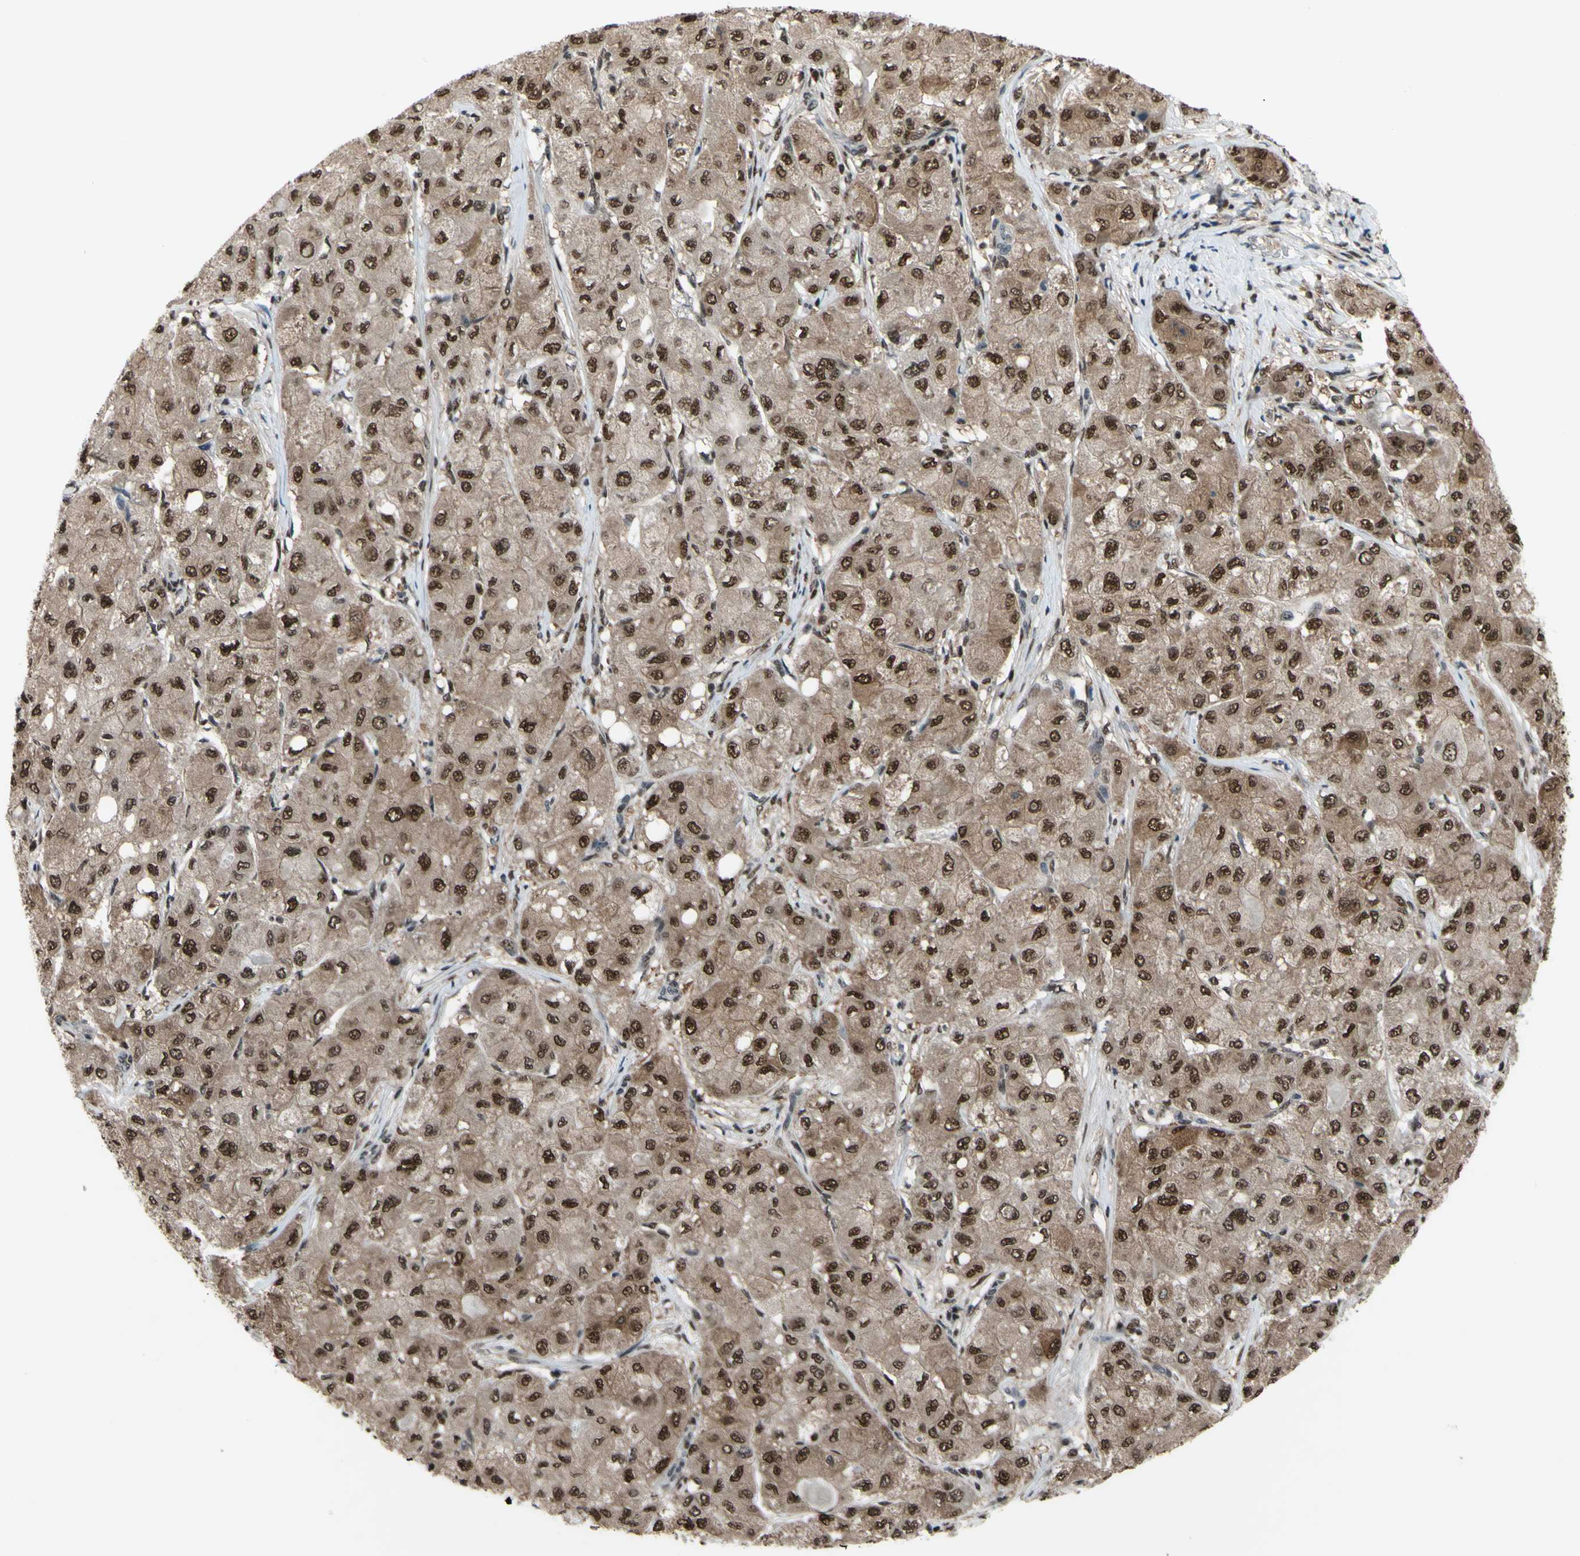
{"staining": {"intensity": "moderate", "quantity": ">75%", "location": "cytoplasmic/membranous,nuclear"}, "tissue": "liver cancer", "cell_type": "Tumor cells", "image_type": "cancer", "snomed": [{"axis": "morphology", "description": "Carcinoma, Hepatocellular, NOS"}, {"axis": "topography", "description": "Liver"}], "caption": "Approximately >75% of tumor cells in human liver cancer (hepatocellular carcinoma) display moderate cytoplasmic/membranous and nuclear protein expression as visualized by brown immunohistochemical staining.", "gene": "FKBP5", "patient": {"sex": "male", "age": 80}}